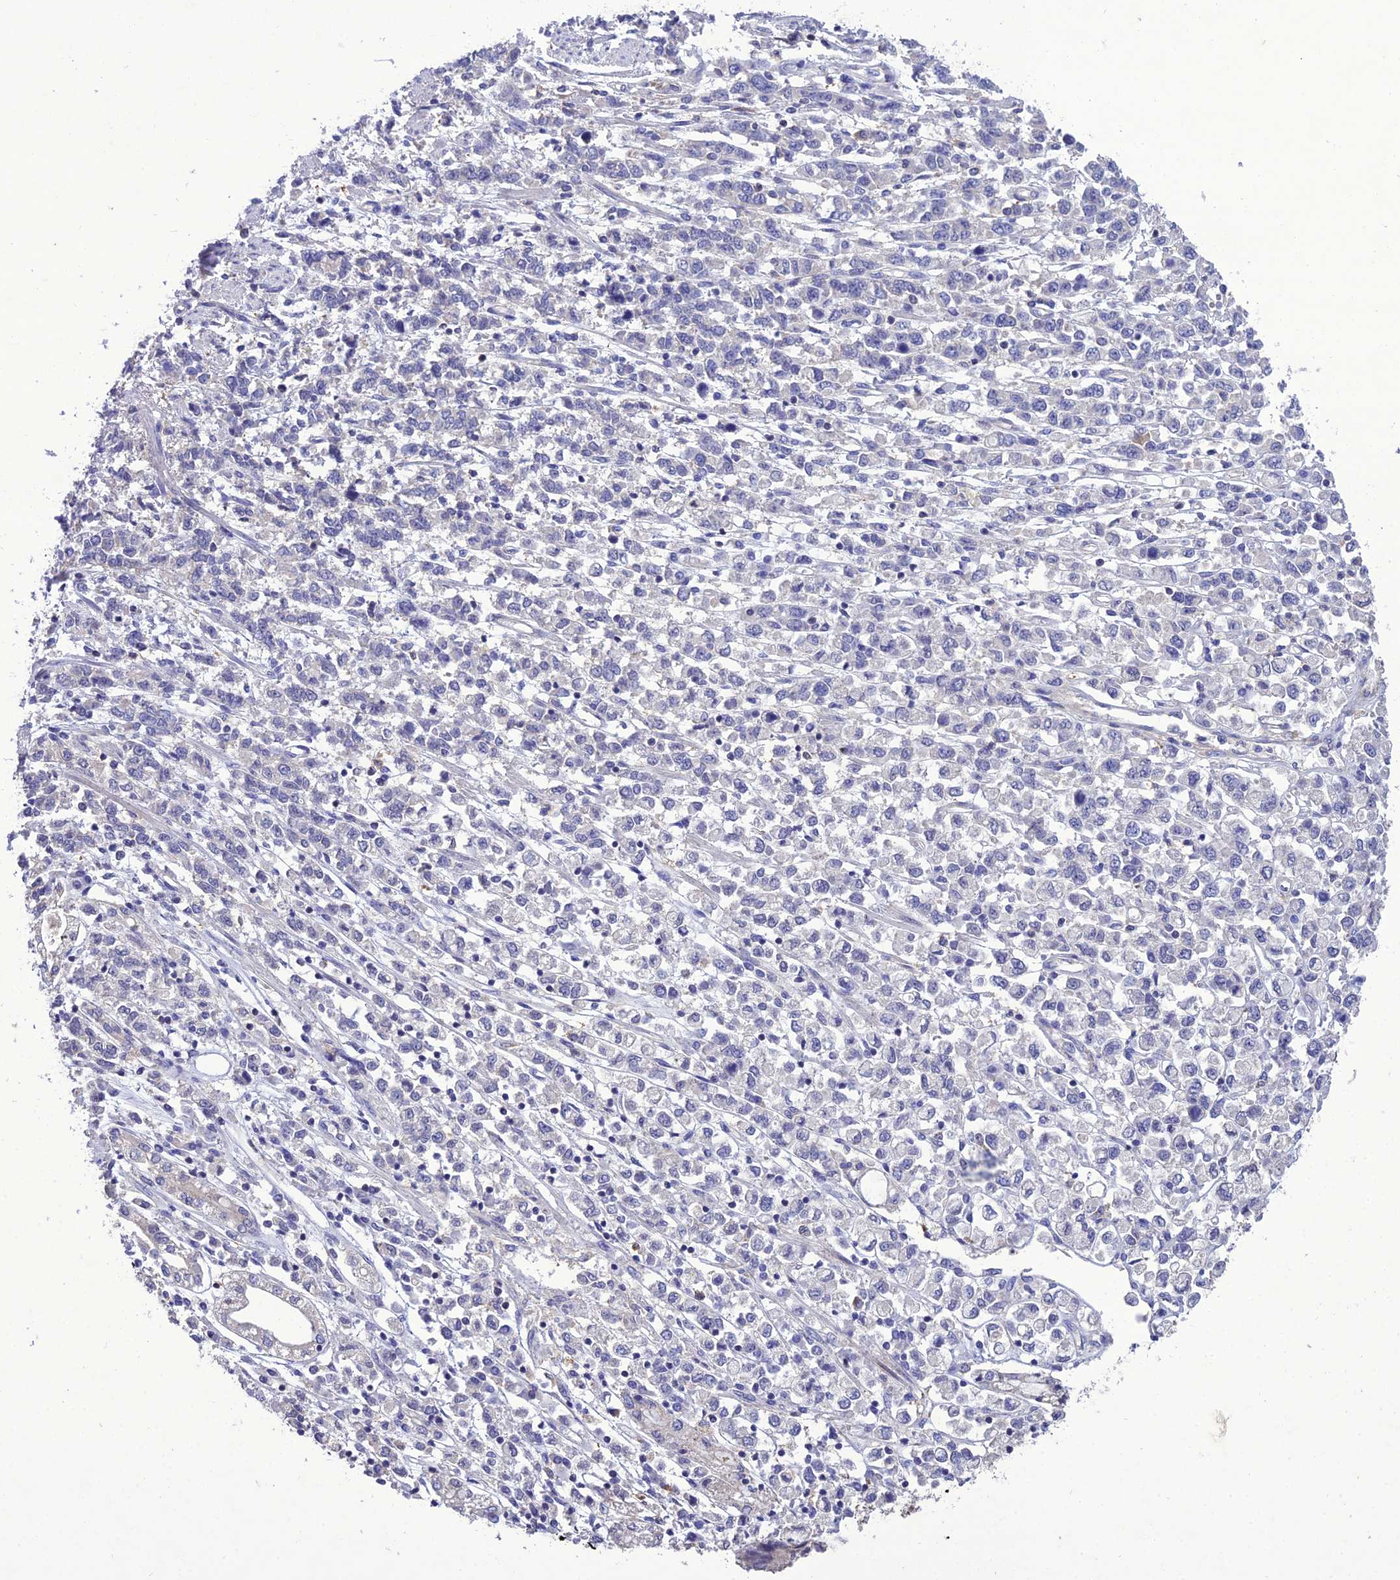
{"staining": {"intensity": "negative", "quantity": "none", "location": "none"}, "tissue": "stomach cancer", "cell_type": "Tumor cells", "image_type": "cancer", "snomed": [{"axis": "morphology", "description": "Adenocarcinoma, NOS"}, {"axis": "topography", "description": "Stomach"}], "caption": "Immunohistochemical staining of human stomach adenocarcinoma reveals no significant positivity in tumor cells. The staining was performed using DAB to visualize the protein expression in brown, while the nuclei were stained in blue with hematoxylin (Magnification: 20x).", "gene": "SNX24", "patient": {"sex": "female", "age": 76}}